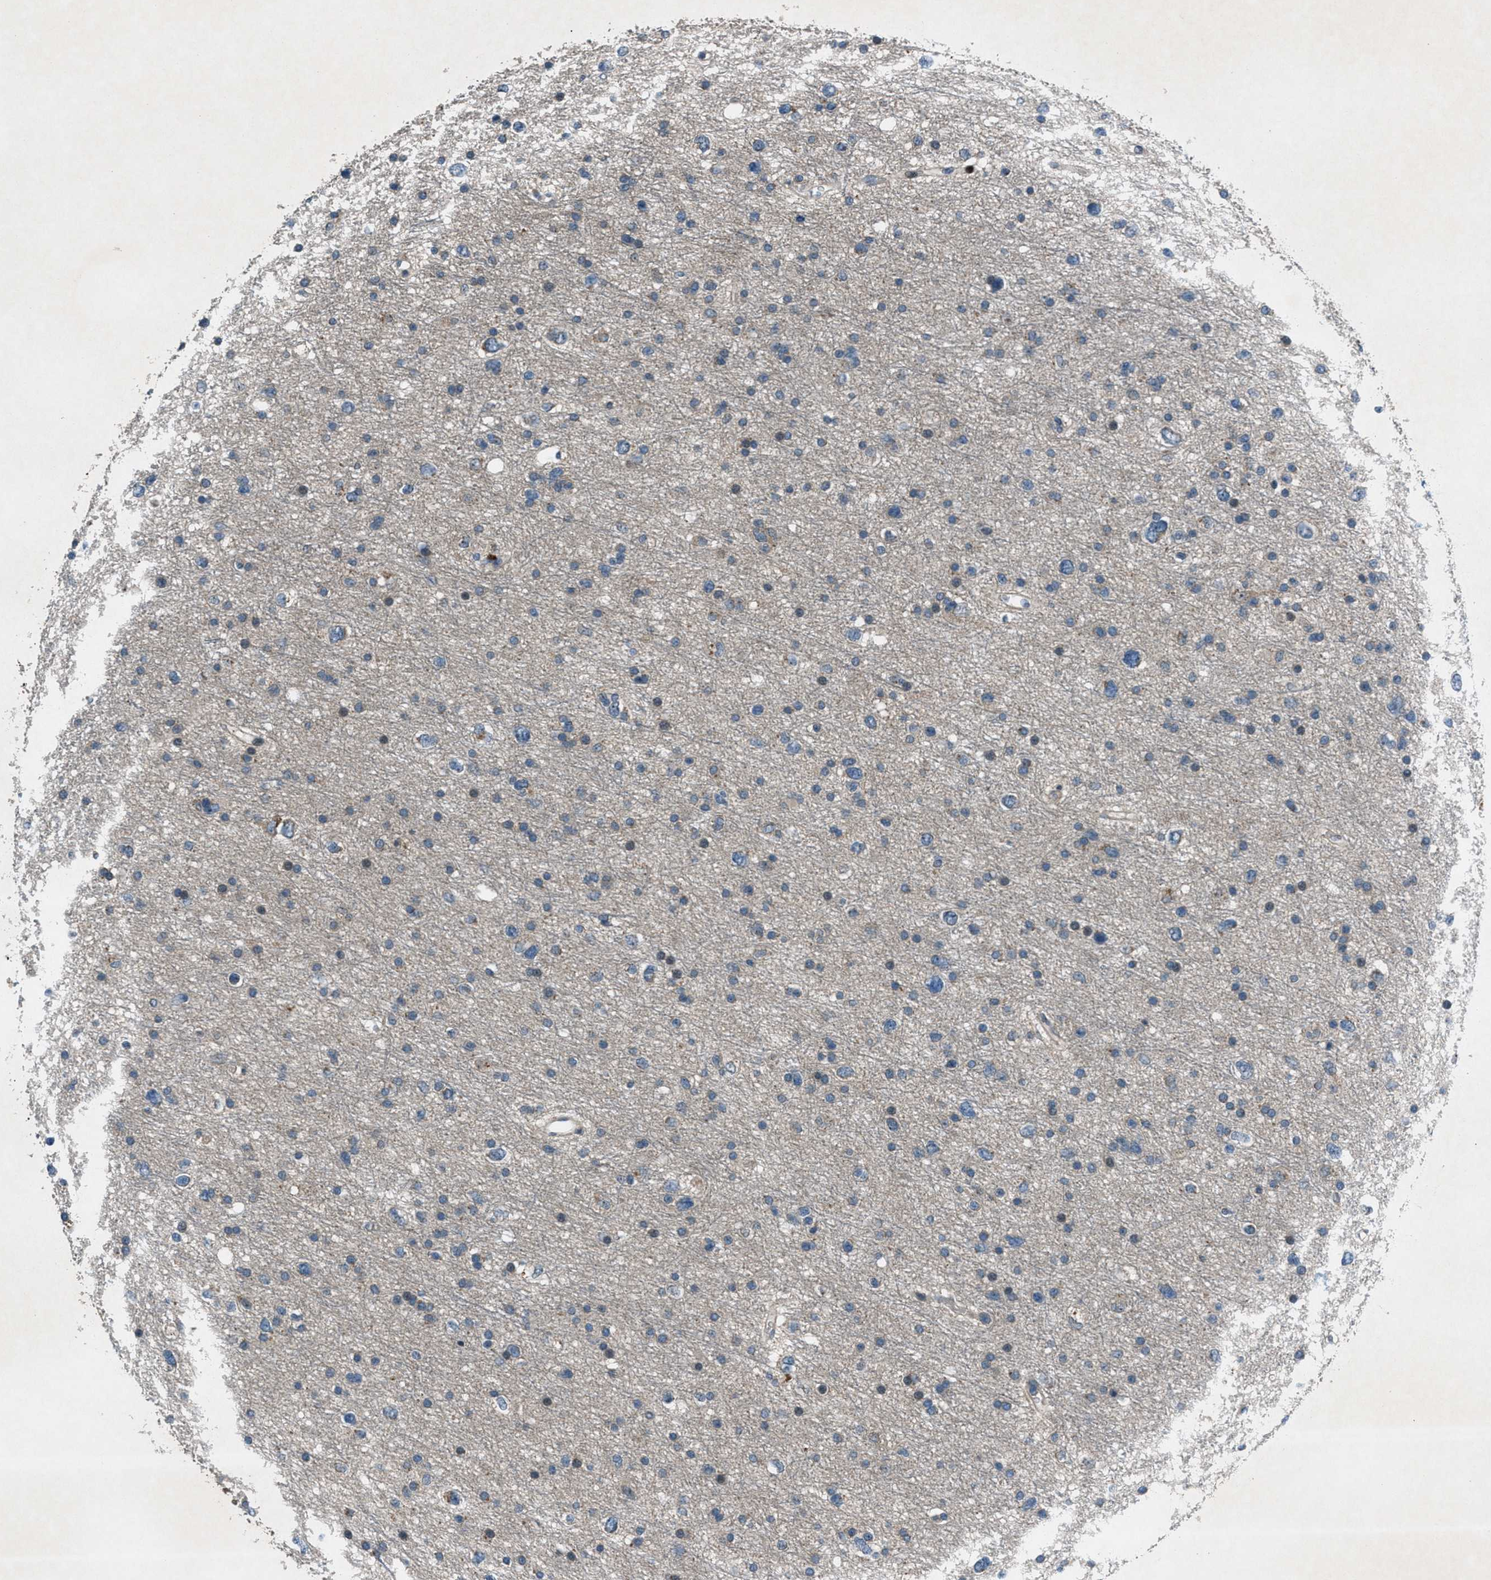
{"staining": {"intensity": "negative", "quantity": "none", "location": "none"}, "tissue": "glioma", "cell_type": "Tumor cells", "image_type": "cancer", "snomed": [{"axis": "morphology", "description": "Glioma, malignant, Low grade"}, {"axis": "topography", "description": "Brain"}], "caption": "Tumor cells are negative for brown protein staining in glioma.", "gene": "CLEC2D", "patient": {"sex": "female", "age": 37}}